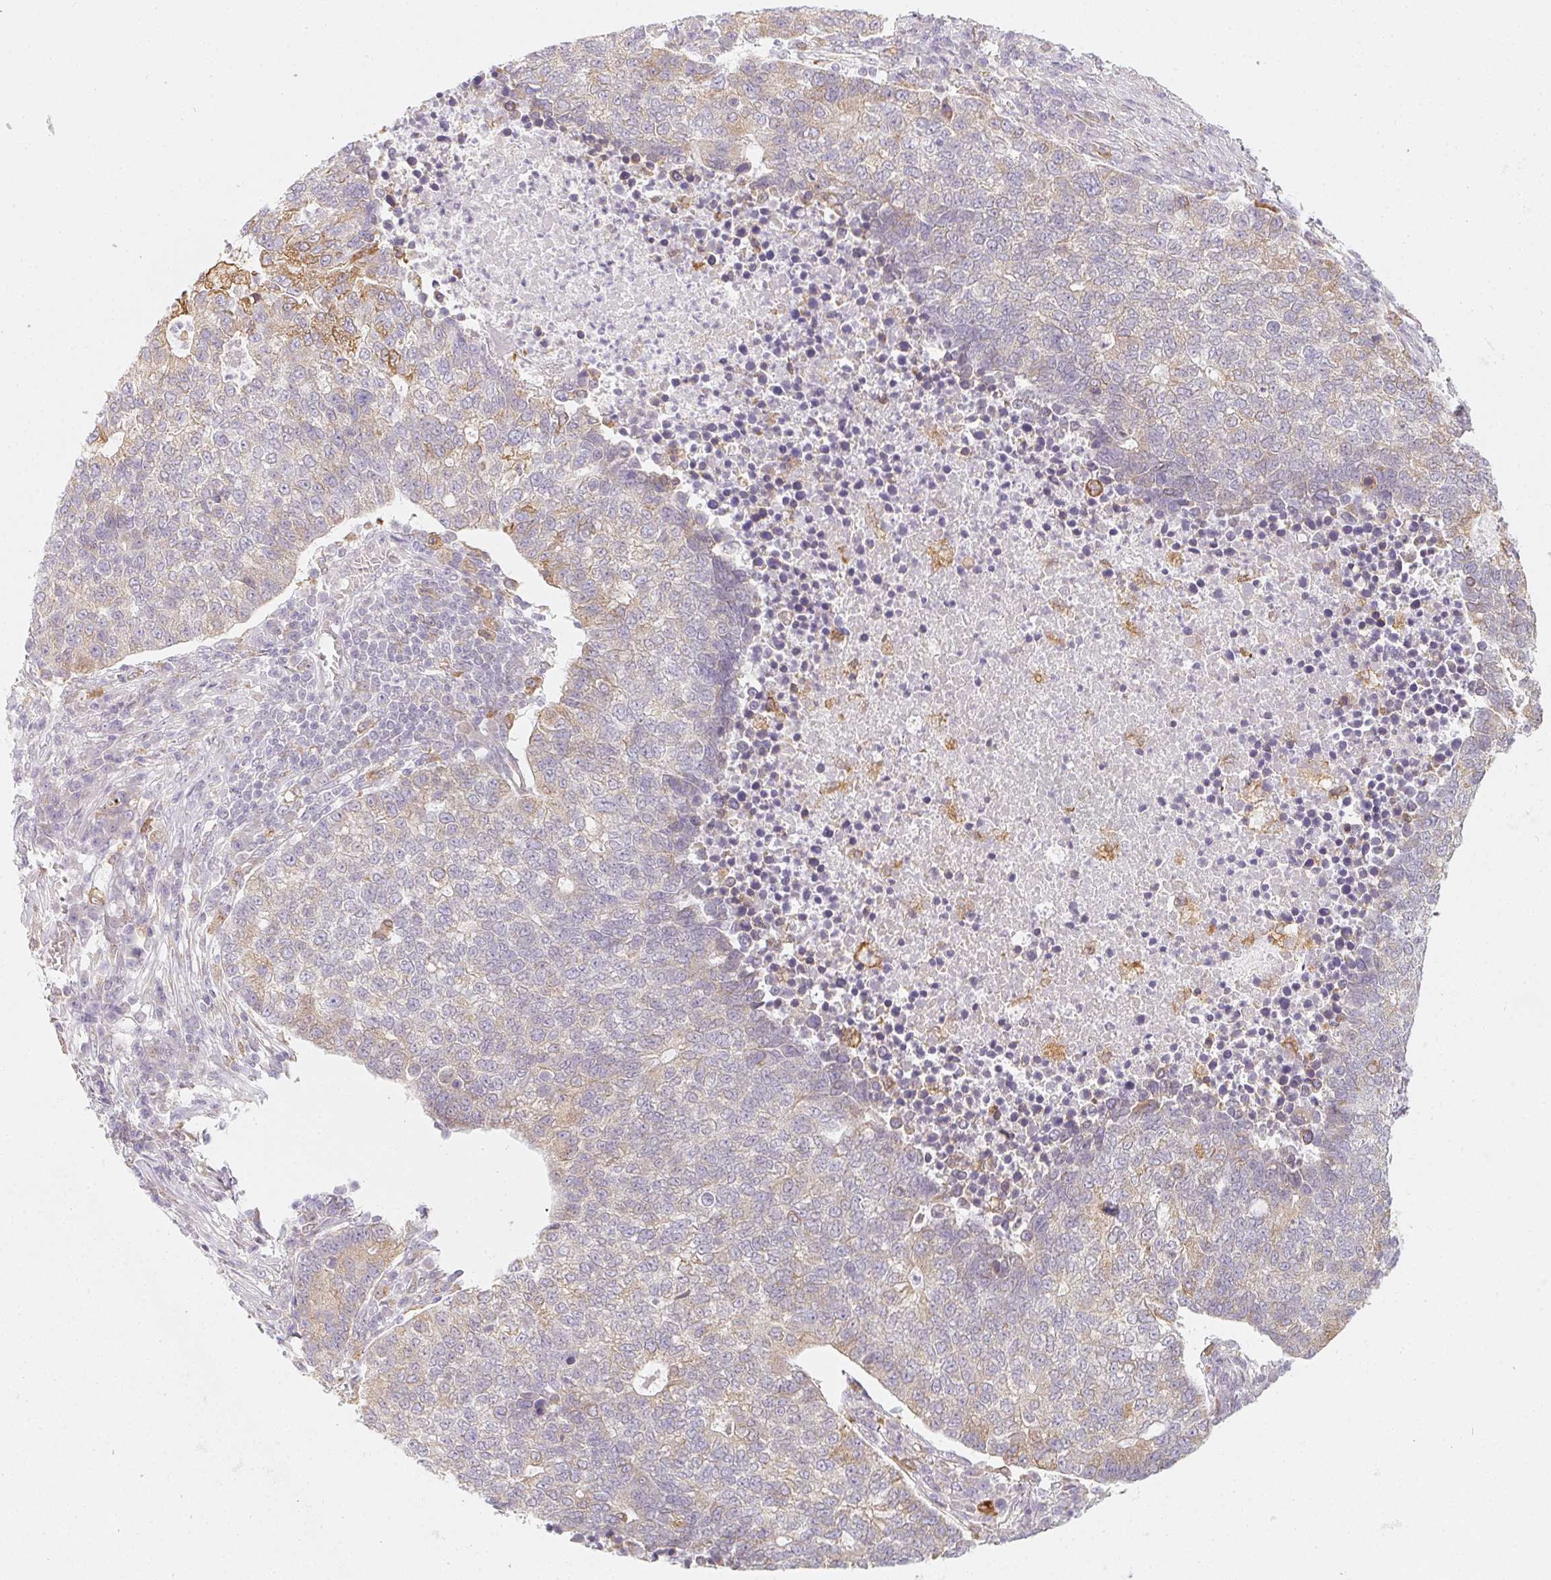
{"staining": {"intensity": "weak", "quantity": "25%-75%", "location": "cytoplasmic/membranous"}, "tissue": "lung cancer", "cell_type": "Tumor cells", "image_type": "cancer", "snomed": [{"axis": "morphology", "description": "Adenocarcinoma, NOS"}, {"axis": "topography", "description": "Lung"}], "caption": "DAB immunohistochemical staining of adenocarcinoma (lung) shows weak cytoplasmic/membranous protein staining in about 25%-75% of tumor cells. Using DAB (brown) and hematoxylin (blue) stains, captured at high magnification using brightfield microscopy.", "gene": "SOAT1", "patient": {"sex": "male", "age": 57}}